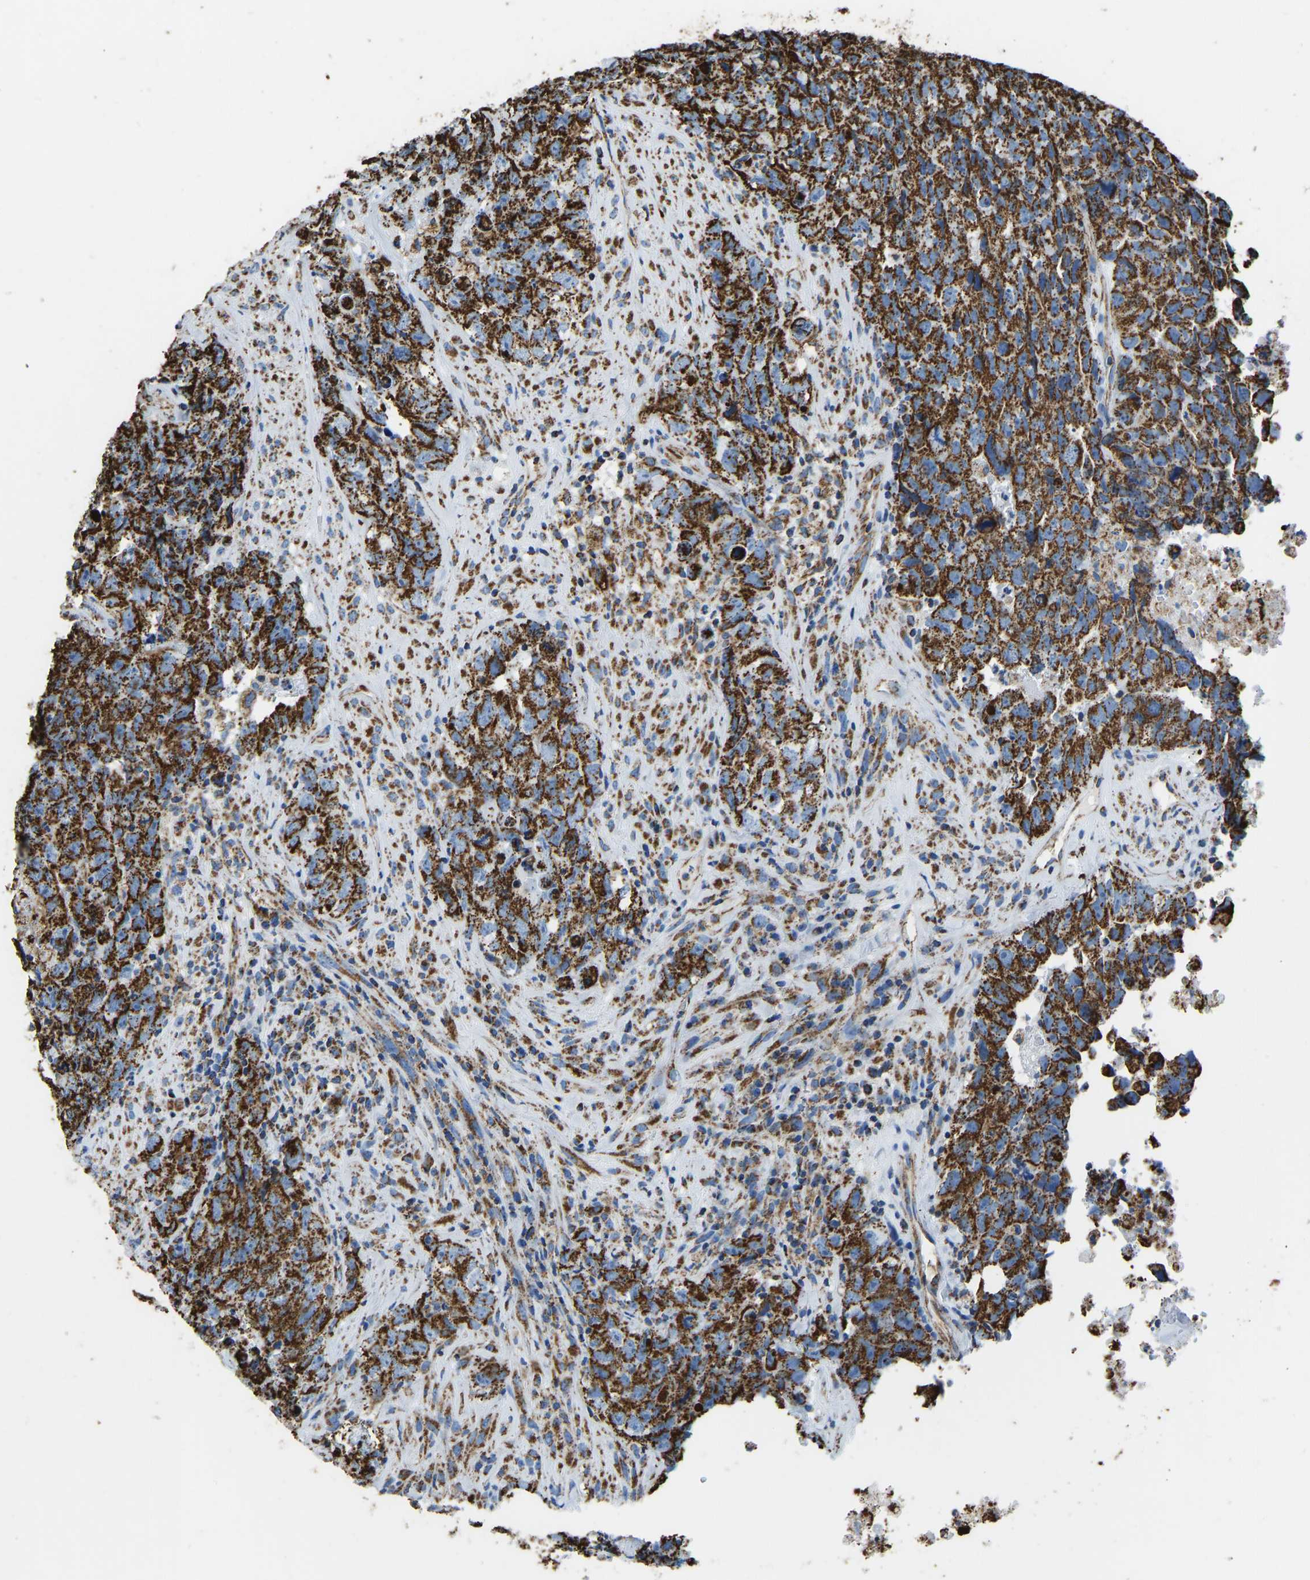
{"staining": {"intensity": "strong", "quantity": ">75%", "location": "cytoplasmic/membranous"}, "tissue": "testis cancer", "cell_type": "Tumor cells", "image_type": "cancer", "snomed": [{"axis": "morphology", "description": "Carcinoma, Embryonal, NOS"}, {"axis": "topography", "description": "Testis"}], "caption": "DAB immunohistochemical staining of testis cancer (embryonal carcinoma) demonstrates strong cytoplasmic/membranous protein expression in about >75% of tumor cells.", "gene": "IRX6", "patient": {"sex": "male", "age": 32}}